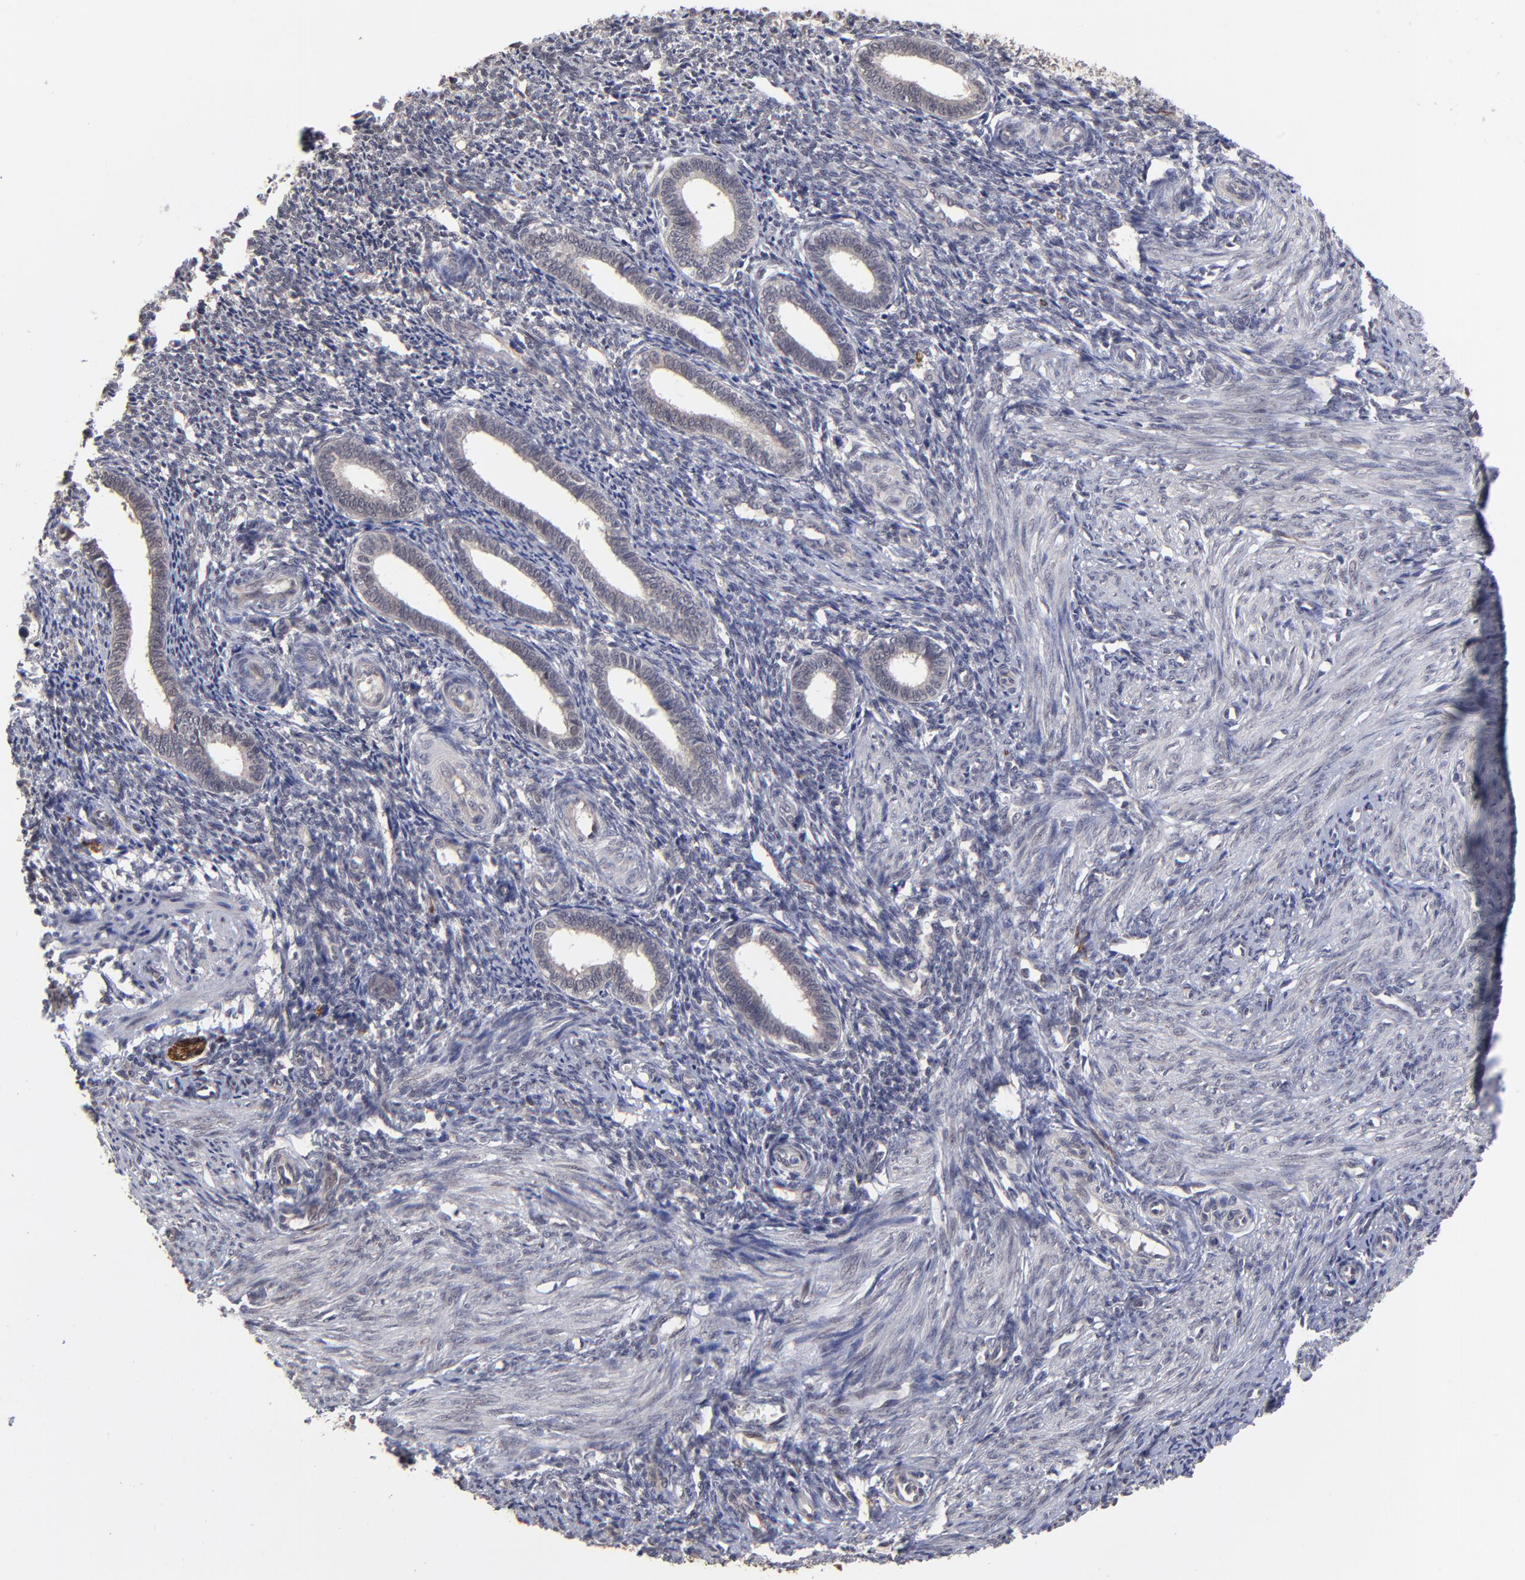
{"staining": {"intensity": "weak", "quantity": ">75%", "location": "cytoplasmic/membranous"}, "tissue": "endometrium", "cell_type": "Cells in endometrial stroma", "image_type": "normal", "snomed": [{"axis": "morphology", "description": "Normal tissue, NOS"}, {"axis": "topography", "description": "Endometrium"}], "caption": "Protein staining by immunohistochemistry (IHC) shows weak cytoplasmic/membranous expression in approximately >75% of cells in endometrial stroma in benign endometrium.", "gene": "CHL1", "patient": {"sex": "female", "age": 27}}